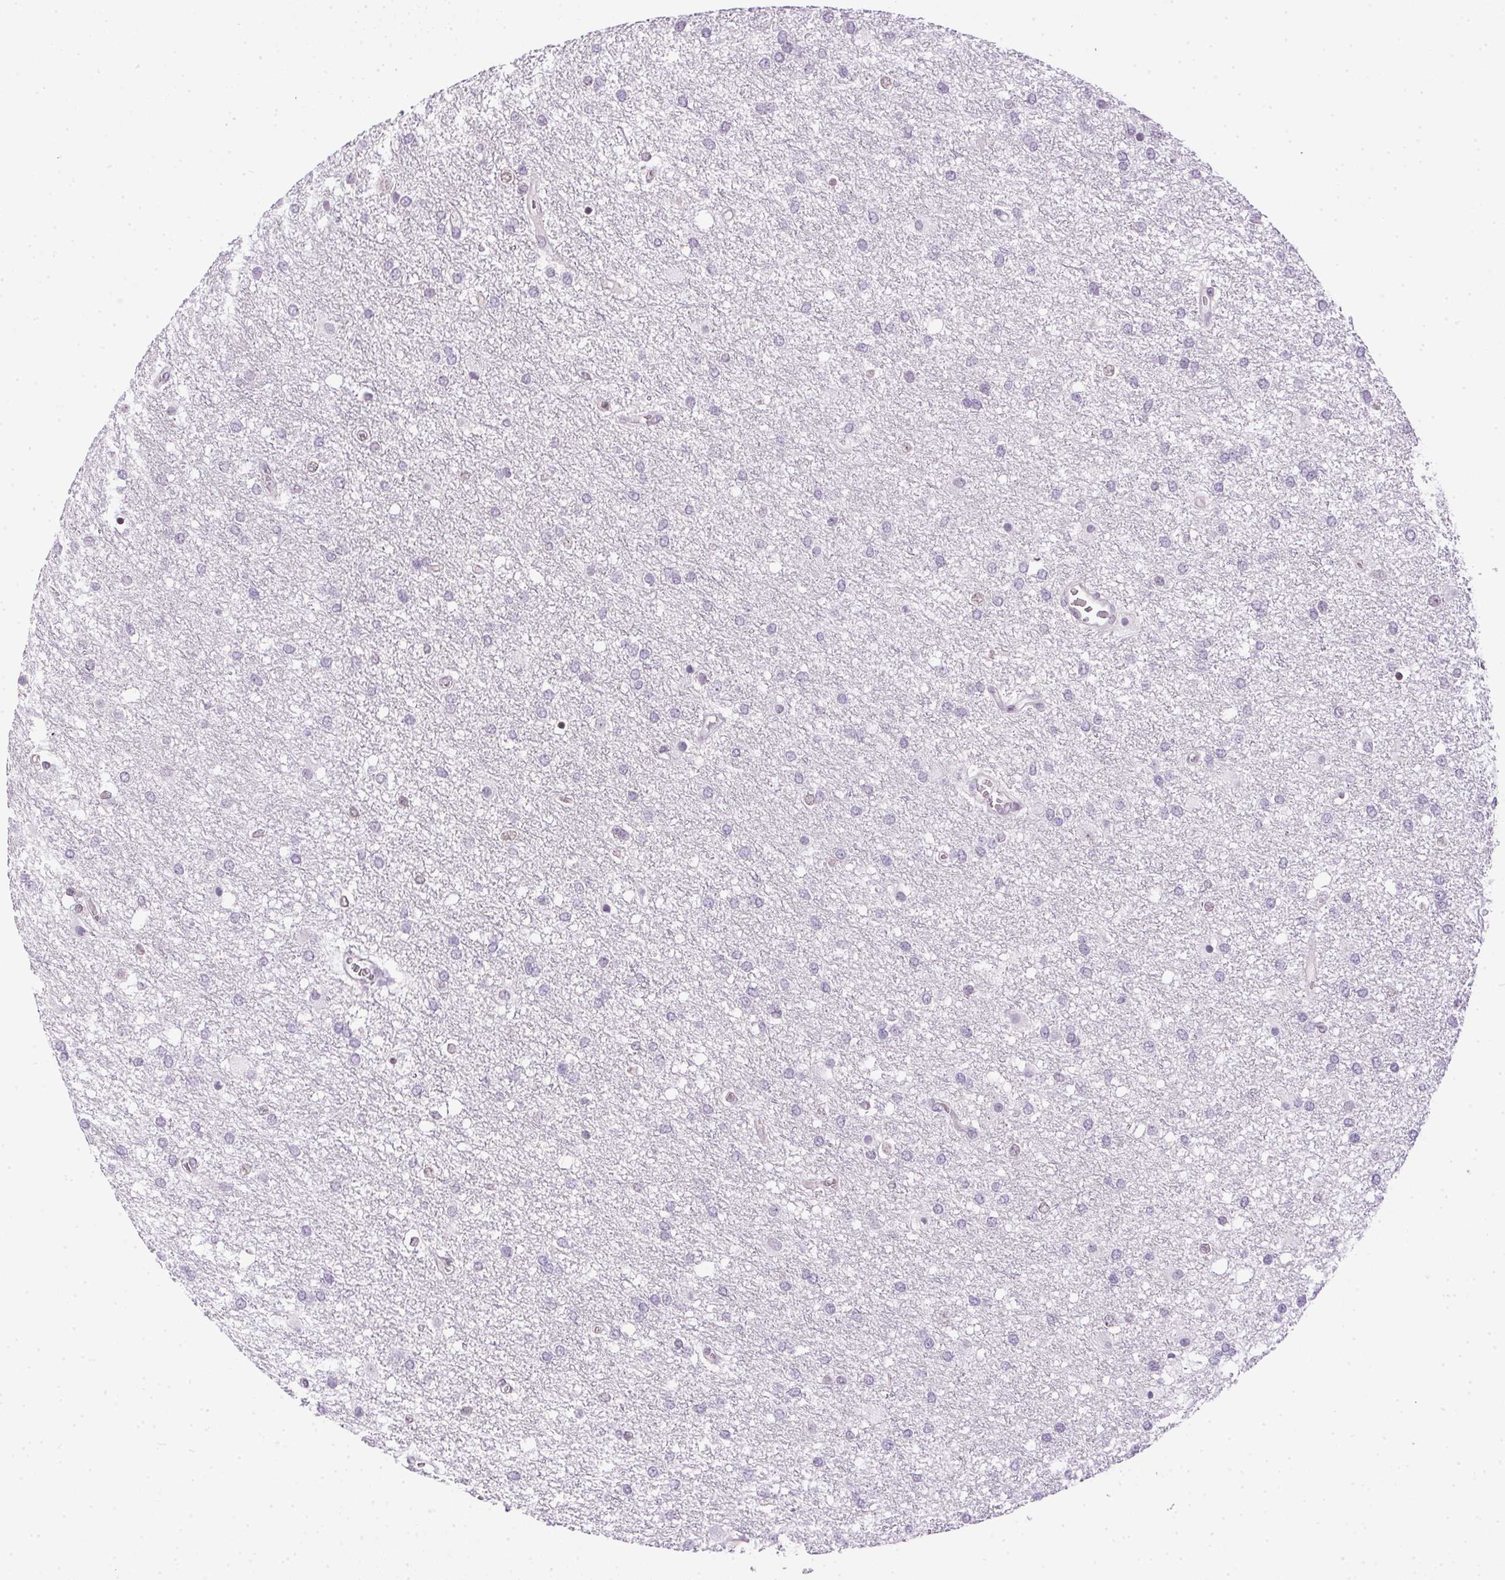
{"staining": {"intensity": "negative", "quantity": "none", "location": "none"}, "tissue": "glioma", "cell_type": "Tumor cells", "image_type": "cancer", "snomed": [{"axis": "morphology", "description": "Glioma, malignant, High grade"}, {"axis": "topography", "description": "Brain"}], "caption": "Micrograph shows no significant protein staining in tumor cells of glioma. (DAB (3,3'-diaminobenzidine) IHC, high magnification).", "gene": "PRL", "patient": {"sex": "female", "age": 61}}